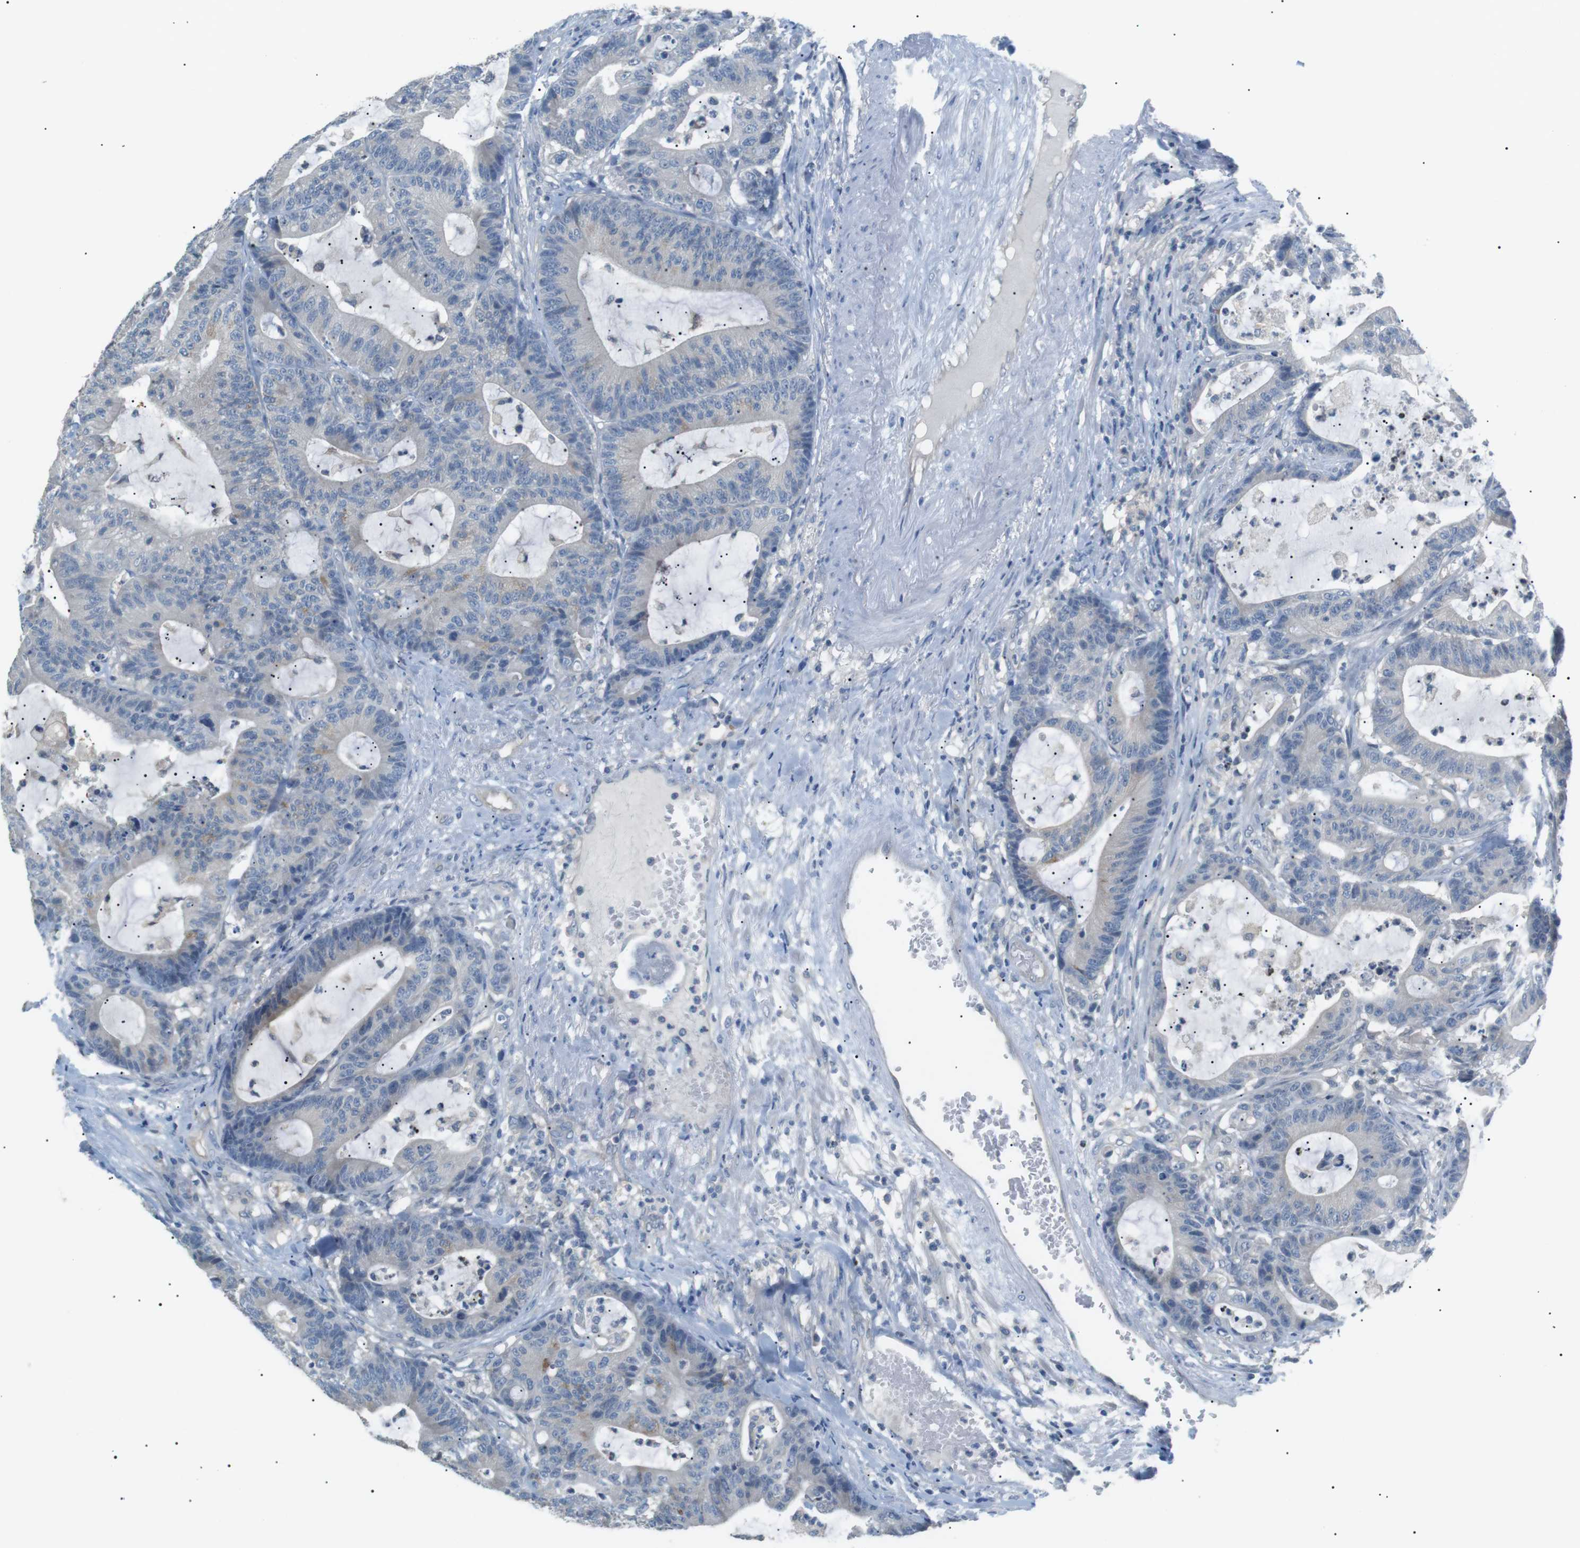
{"staining": {"intensity": "negative", "quantity": "none", "location": "none"}, "tissue": "colorectal cancer", "cell_type": "Tumor cells", "image_type": "cancer", "snomed": [{"axis": "morphology", "description": "Adenocarcinoma, NOS"}, {"axis": "topography", "description": "Colon"}], "caption": "Colorectal adenocarcinoma stained for a protein using immunohistochemistry exhibits no positivity tumor cells.", "gene": "CDH26", "patient": {"sex": "female", "age": 84}}